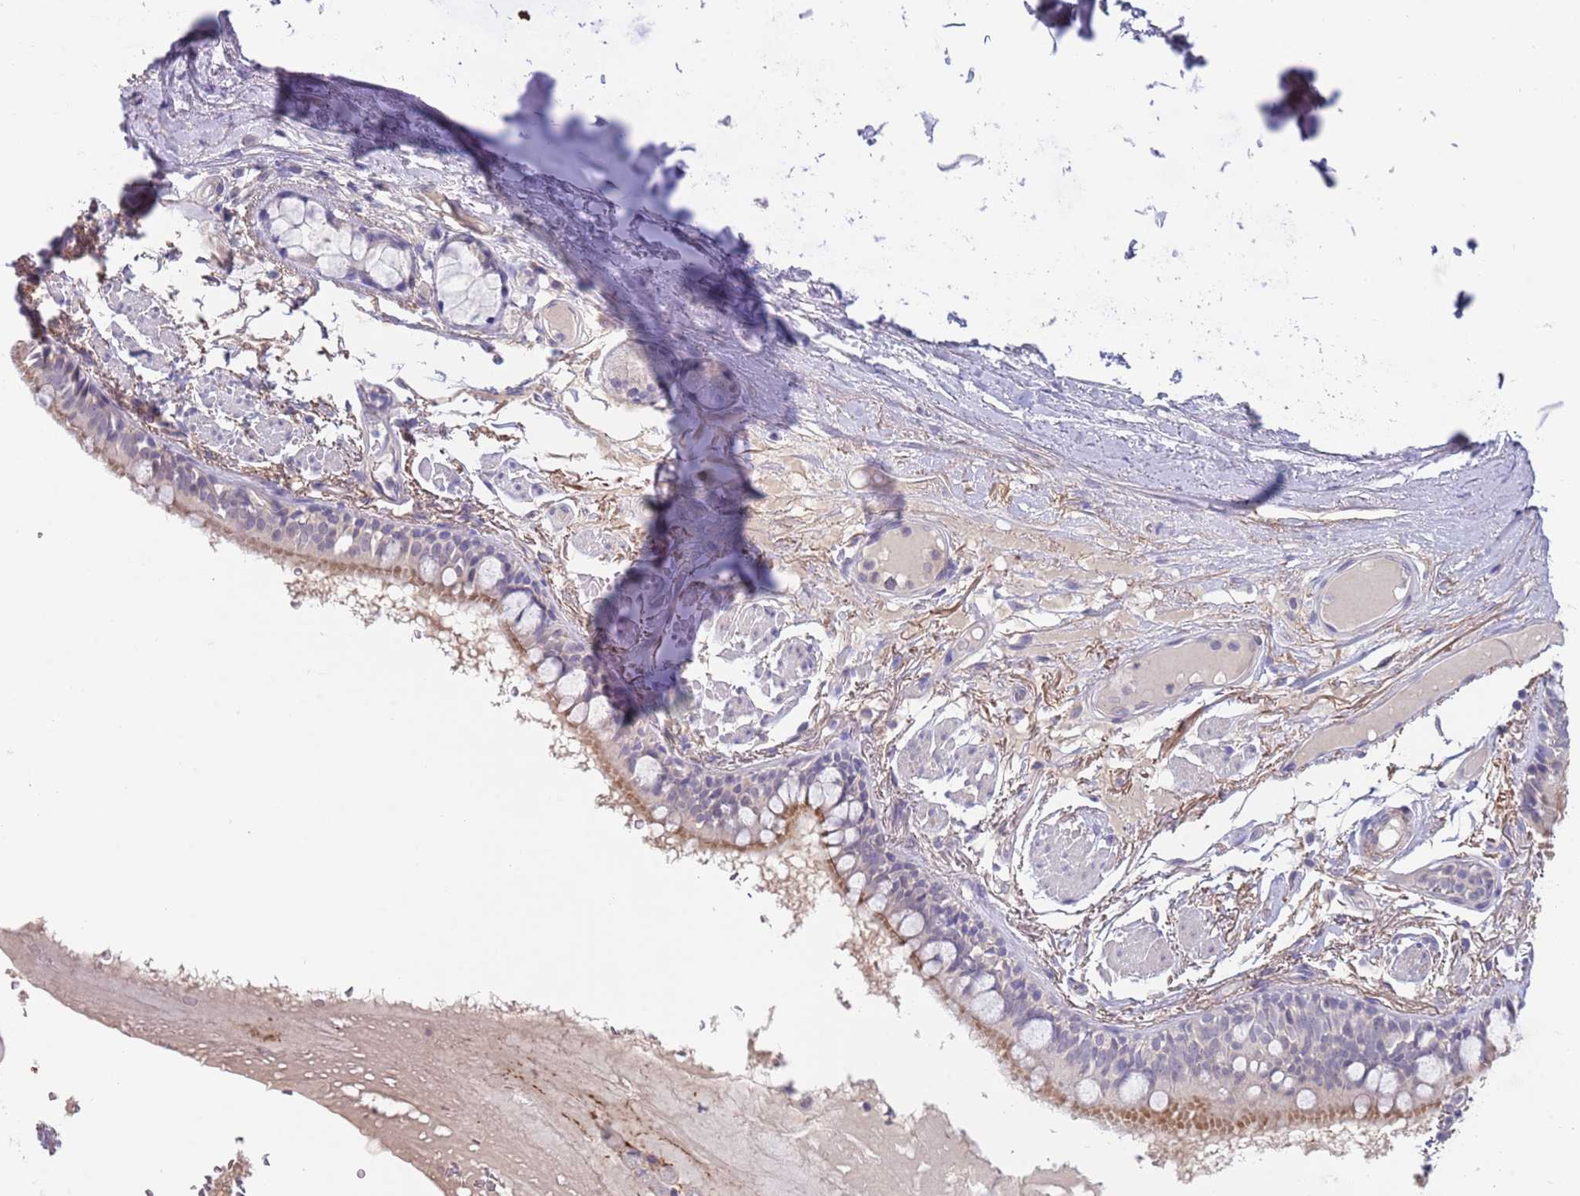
{"staining": {"intensity": "moderate", "quantity": "<25%", "location": "cytoplasmic/membranous"}, "tissue": "bronchus", "cell_type": "Respiratory epithelial cells", "image_type": "normal", "snomed": [{"axis": "morphology", "description": "Normal tissue, NOS"}, {"axis": "topography", "description": "Bronchus"}], "caption": "This histopathology image displays normal bronchus stained with immunohistochemistry (IHC) to label a protein in brown. The cytoplasmic/membranous of respiratory epithelial cells show moderate positivity for the protein. Nuclei are counter-stained blue.", "gene": "PIMREG", "patient": {"sex": "male", "age": 70}}